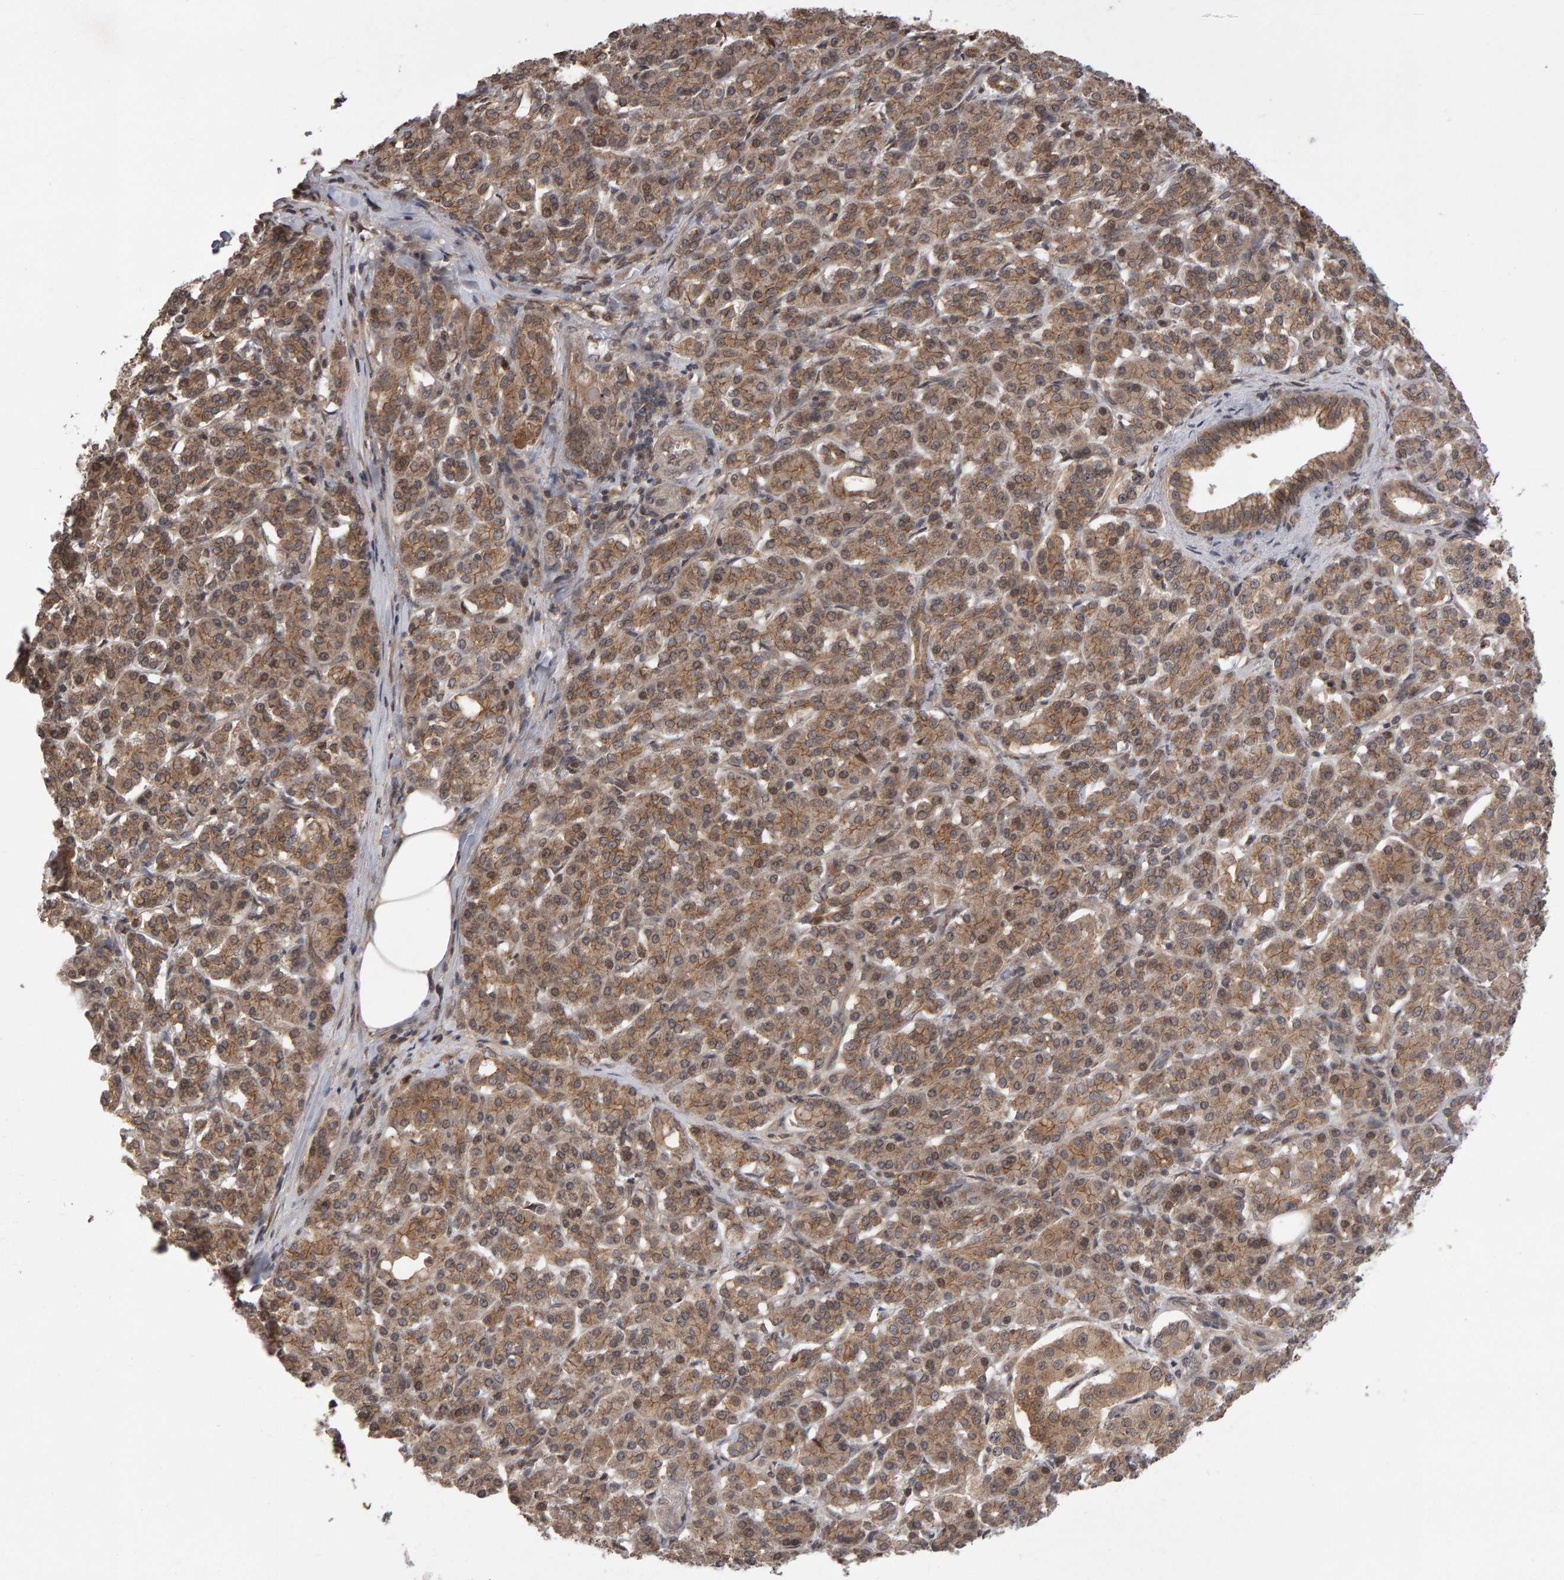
{"staining": {"intensity": "moderate", "quantity": ">75%", "location": "cytoplasmic/membranous"}, "tissue": "pancreatic cancer", "cell_type": "Tumor cells", "image_type": "cancer", "snomed": [{"axis": "morphology", "description": "Normal tissue, NOS"}, {"axis": "topography", "description": "Pancreas"}], "caption": "A medium amount of moderate cytoplasmic/membranous expression is seen in approximately >75% of tumor cells in pancreatic cancer tissue.", "gene": "SCRIB", "patient": {"sex": "male", "age": 42}}